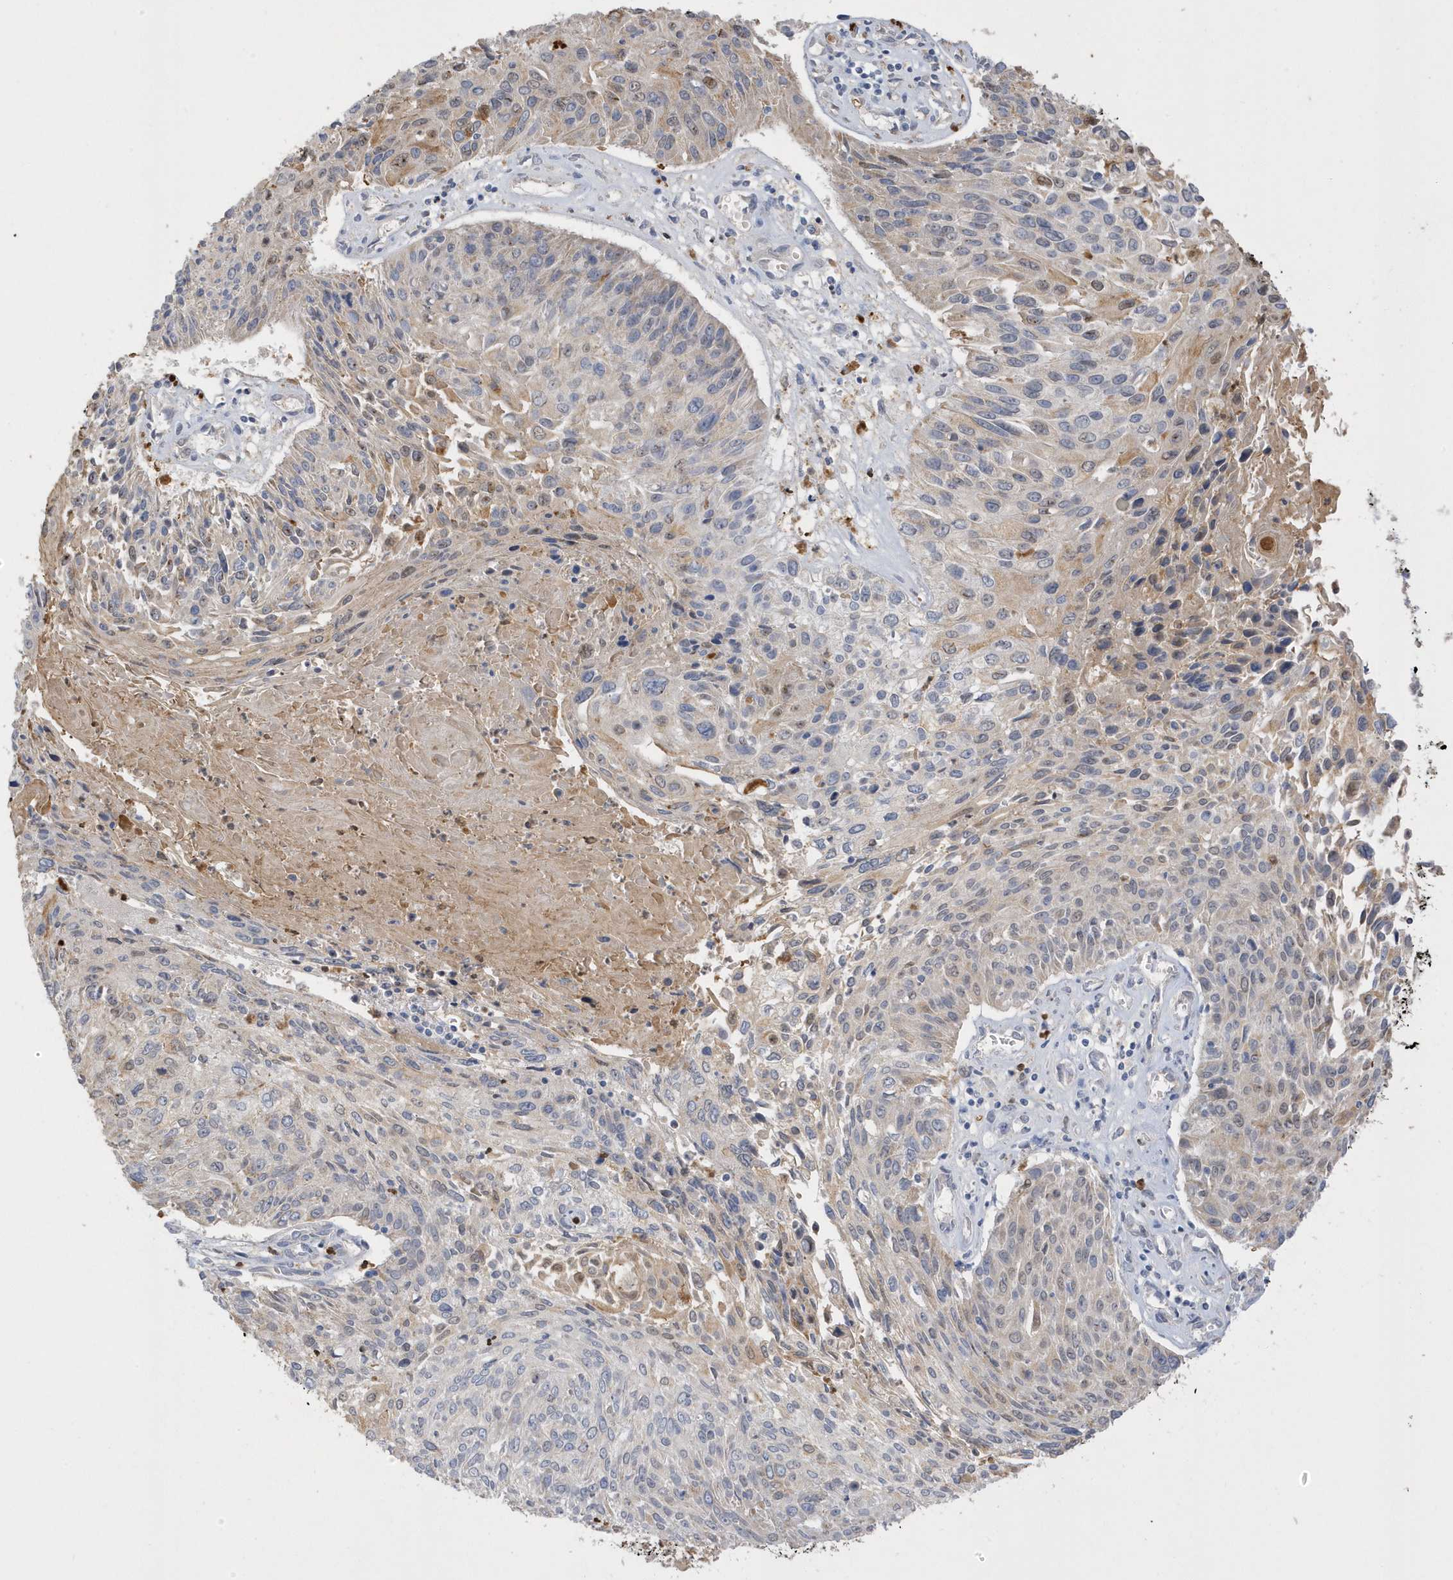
{"staining": {"intensity": "weak", "quantity": "<25%", "location": "cytoplasmic/membranous"}, "tissue": "cervical cancer", "cell_type": "Tumor cells", "image_type": "cancer", "snomed": [{"axis": "morphology", "description": "Squamous cell carcinoma, NOS"}, {"axis": "topography", "description": "Cervix"}], "caption": "Cervical cancer was stained to show a protein in brown. There is no significant positivity in tumor cells. Nuclei are stained in blue.", "gene": "DPP9", "patient": {"sex": "female", "age": 51}}